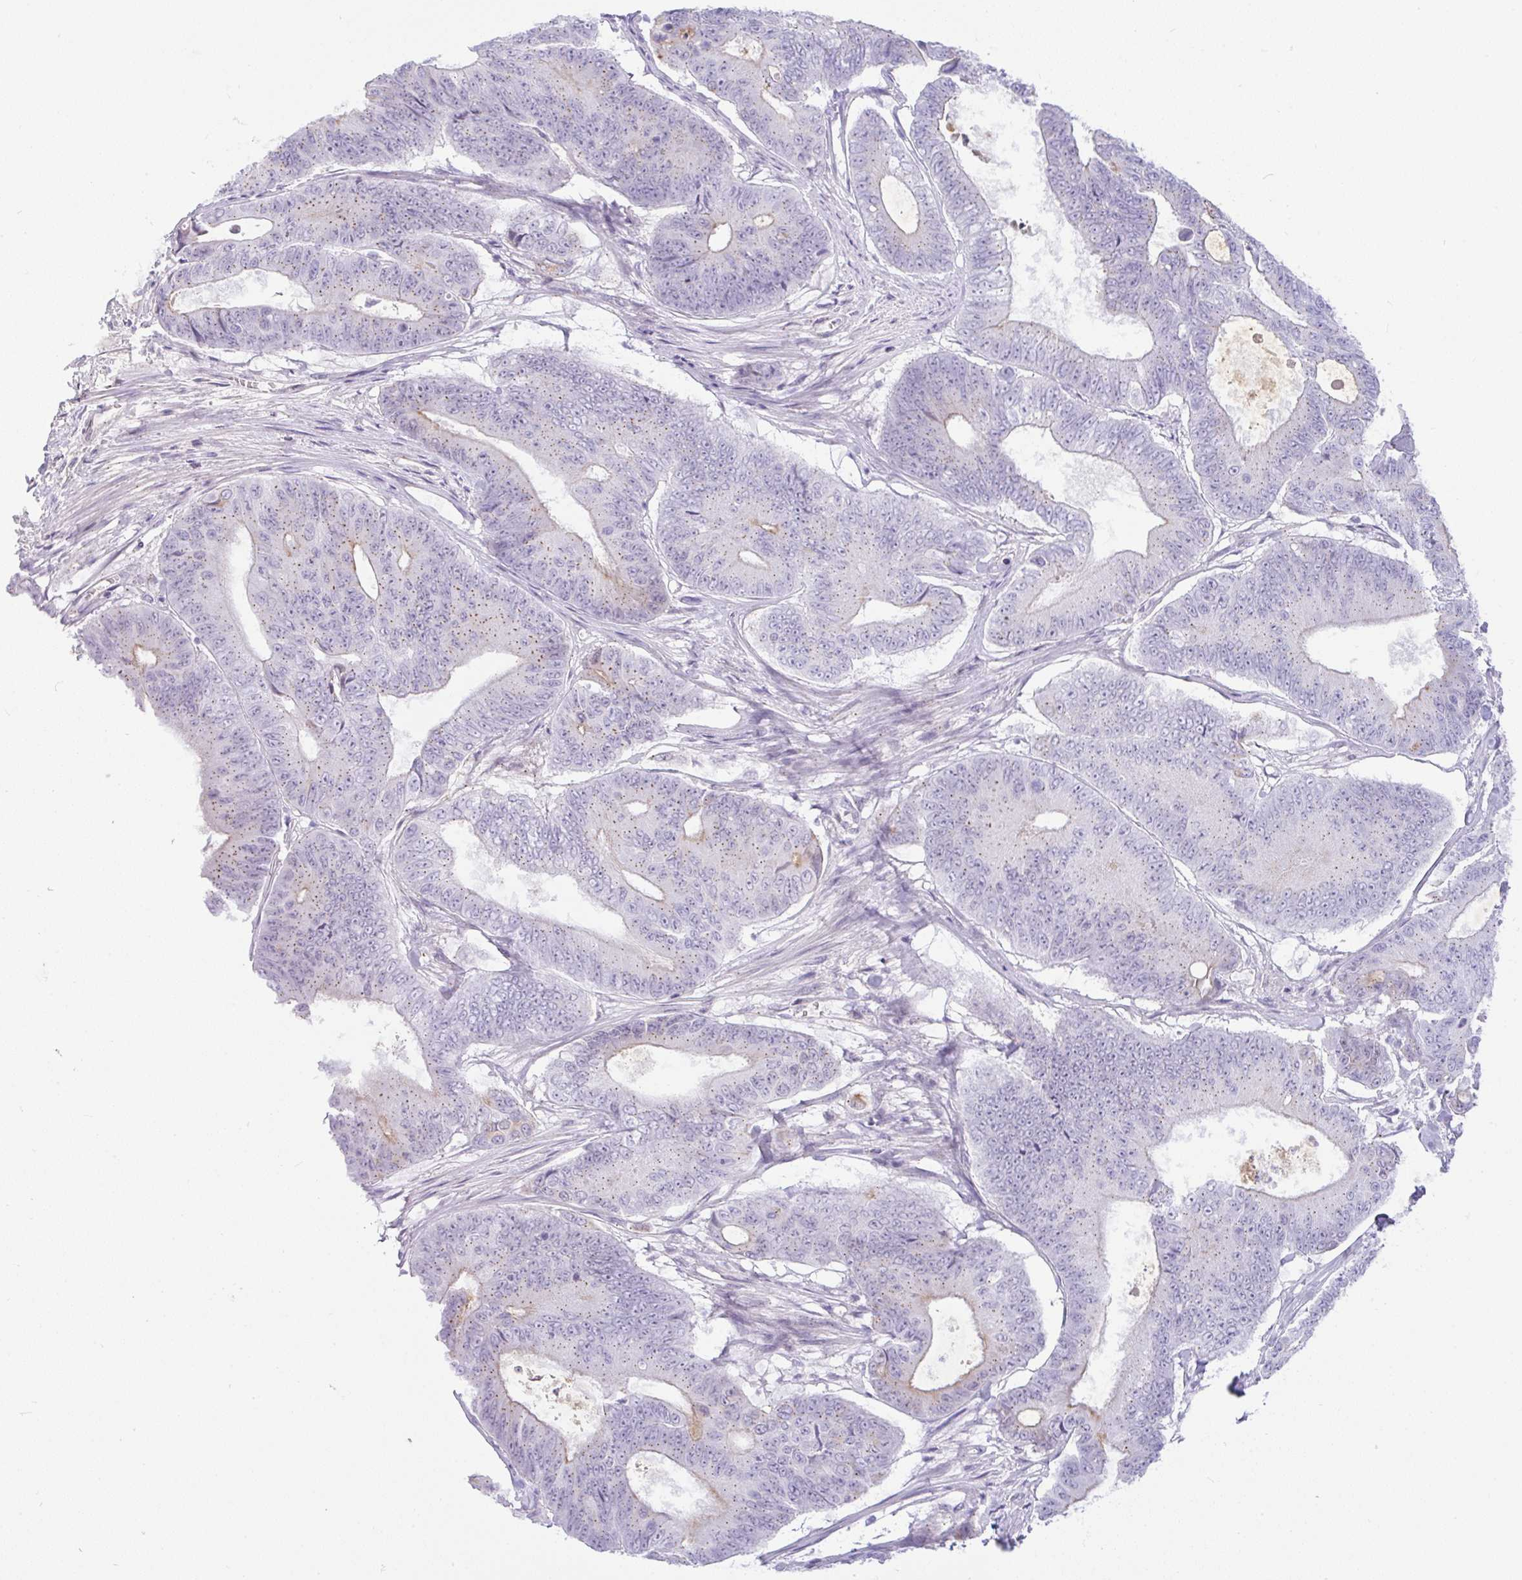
{"staining": {"intensity": "negative", "quantity": "none", "location": "none"}, "tissue": "colorectal cancer", "cell_type": "Tumor cells", "image_type": "cancer", "snomed": [{"axis": "morphology", "description": "Adenocarcinoma, NOS"}, {"axis": "topography", "description": "Colon"}], "caption": "The photomicrograph exhibits no staining of tumor cells in colorectal cancer (adenocarcinoma).", "gene": "FAM177A1", "patient": {"sex": "female", "age": 48}}